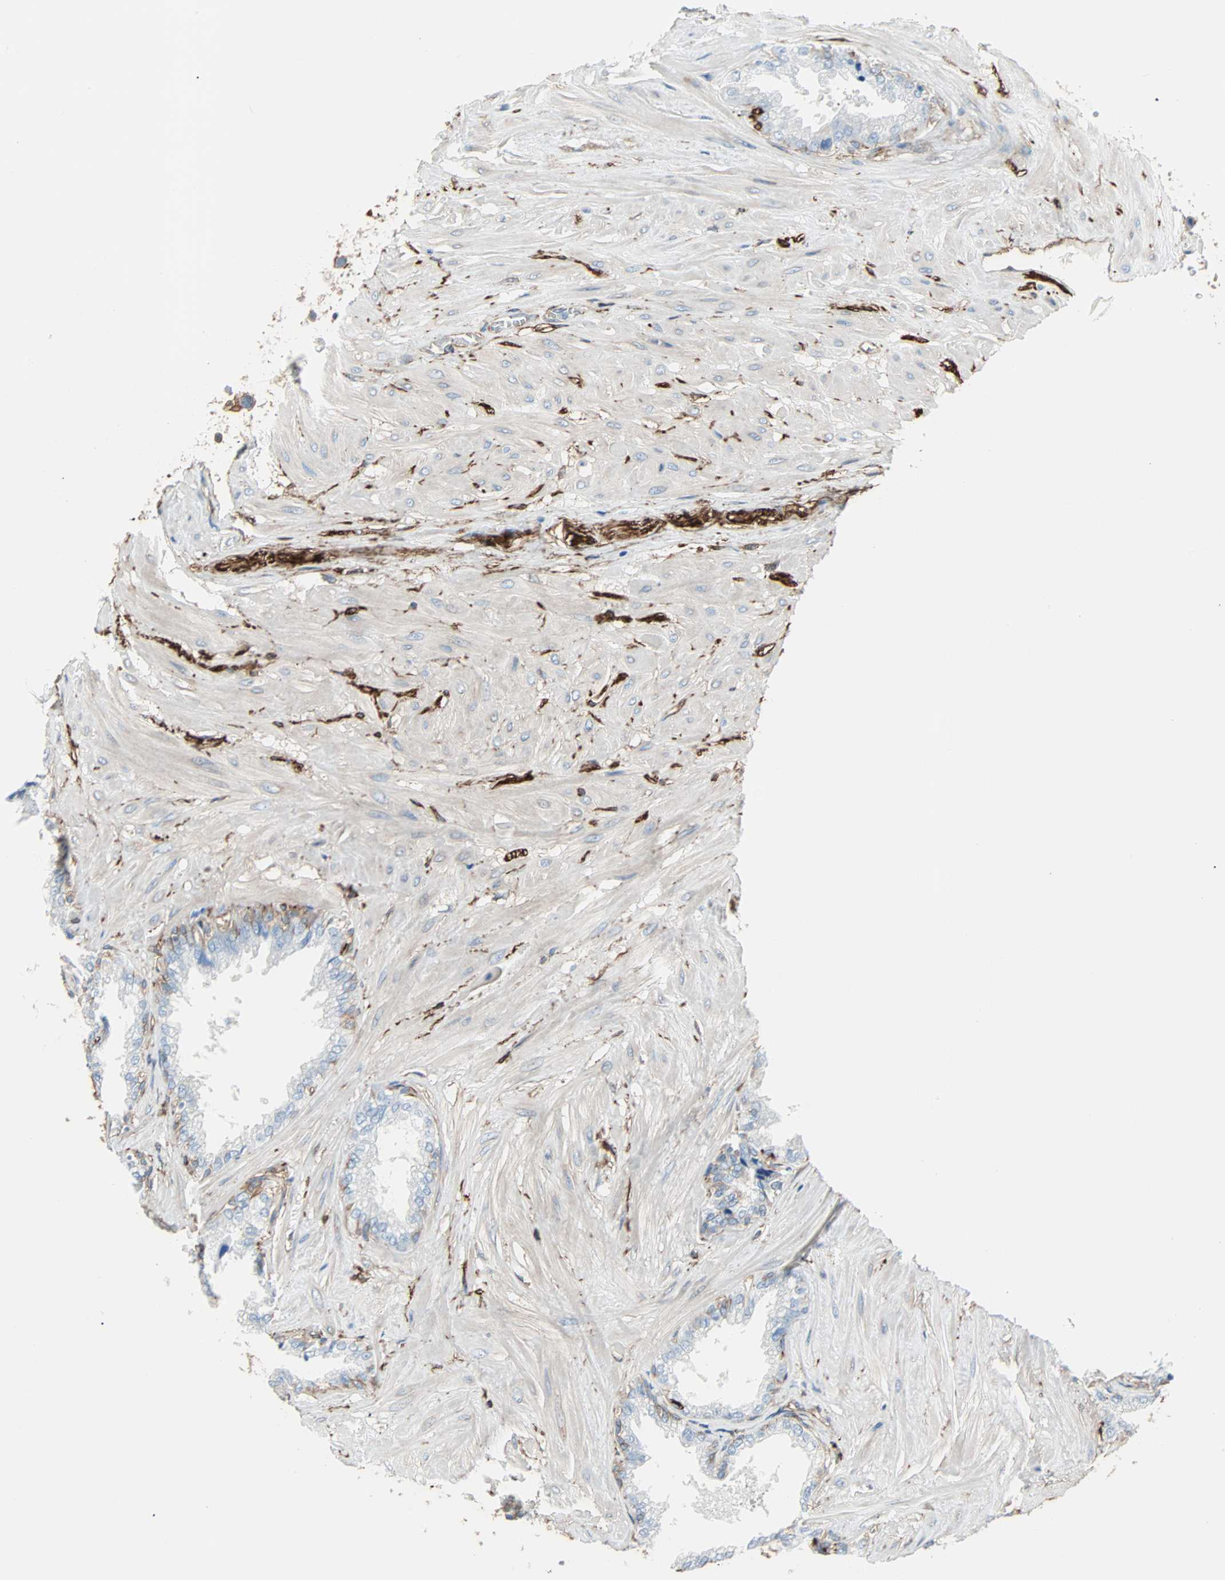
{"staining": {"intensity": "moderate", "quantity": "<25%", "location": "cytoplasmic/membranous"}, "tissue": "seminal vesicle", "cell_type": "Glandular cells", "image_type": "normal", "snomed": [{"axis": "morphology", "description": "Normal tissue, NOS"}, {"axis": "topography", "description": "Seminal veicle"}], "caption": "Immunohistochemical staining of normal human seminal vesicle demonstrates low levels of moderate cytoplasmic/membranous expression in approximately <25% of glandular cells.", "gene": "EPB41L2", "patient": {"sex": "male", "age": 46}}